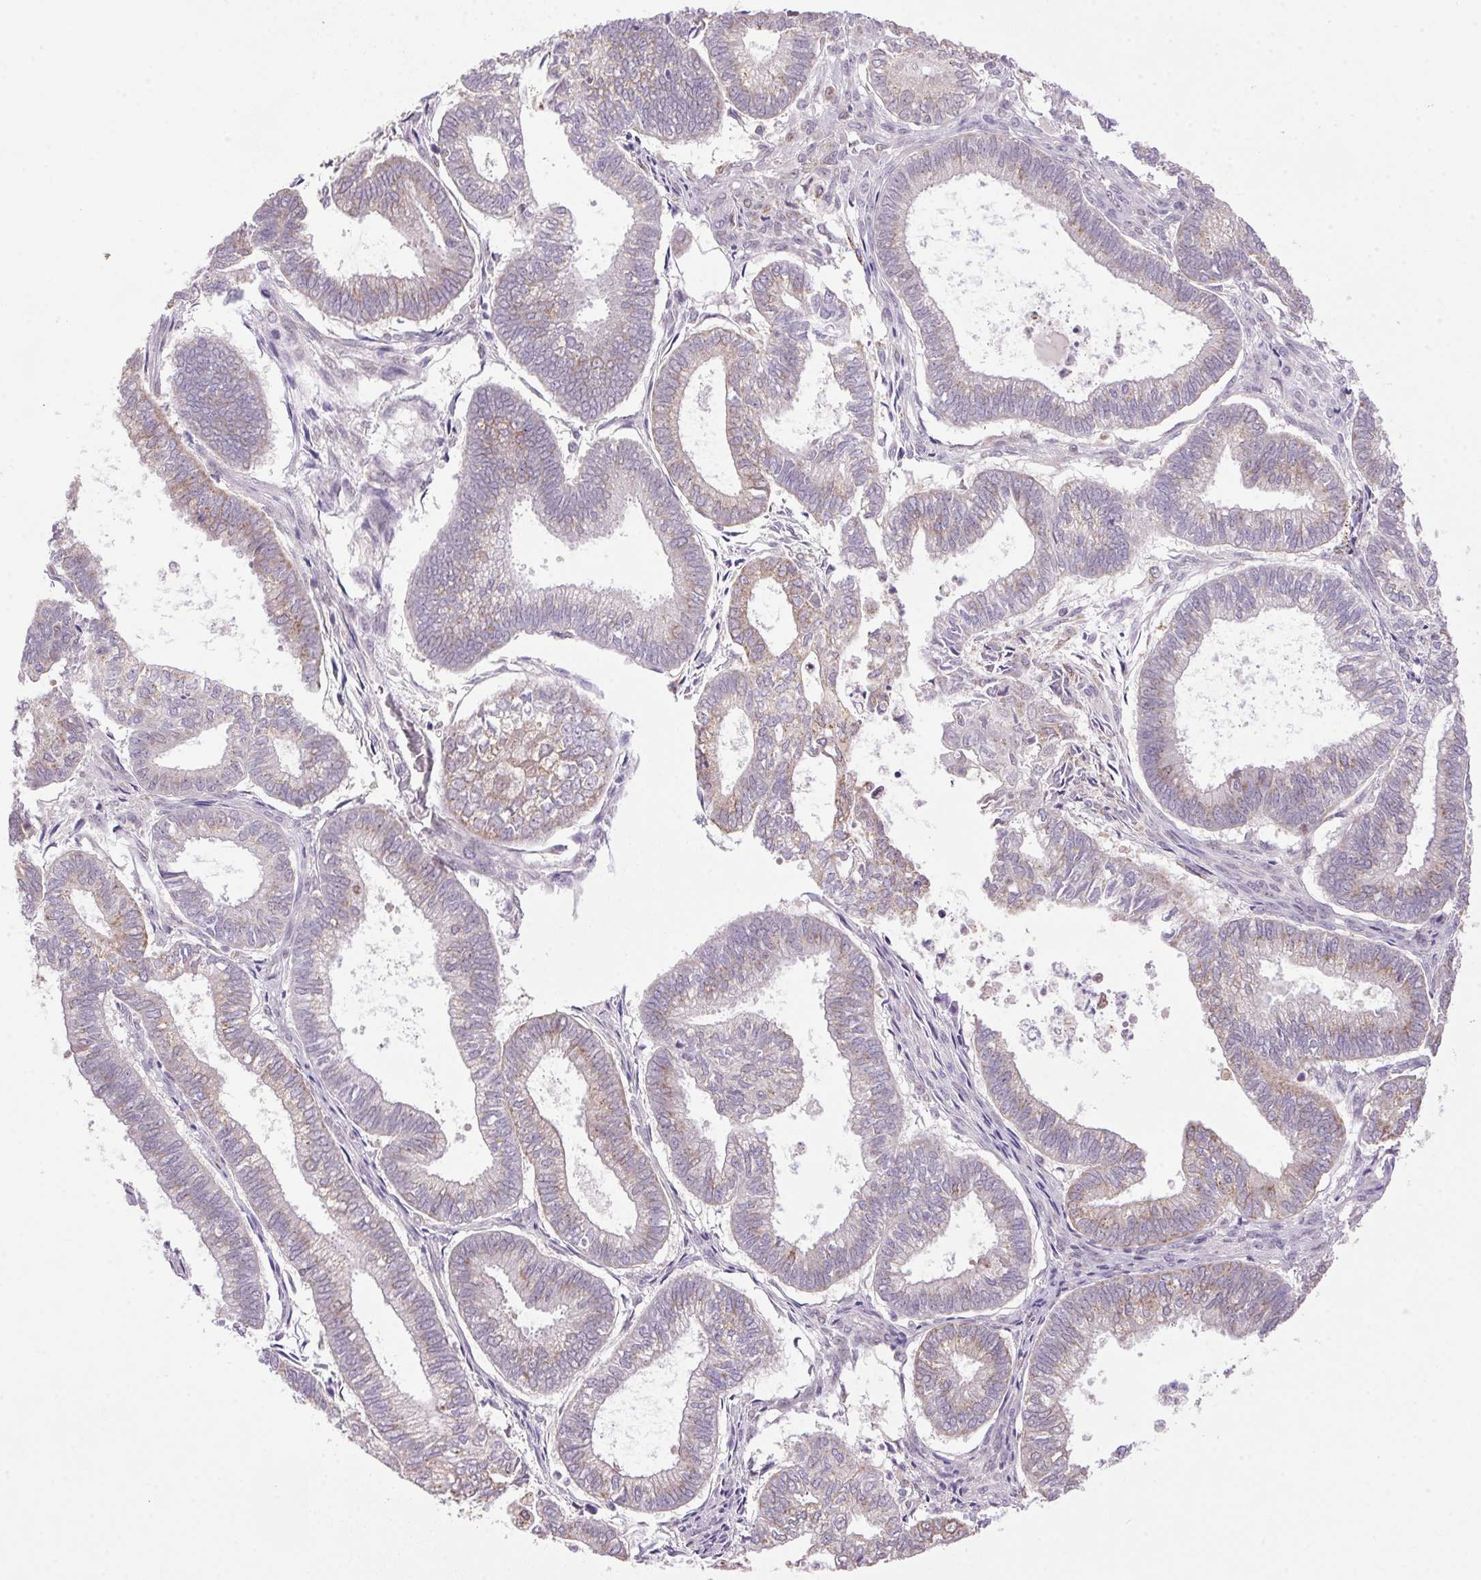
{"staining": {"intensity": "weak", "quantity": "<25%", "location": "cytoplasmic/membranous"}, "tissue": "ovarian cancer", "cell_type": "Tumor cells", "image_type": "cancer", "snomed": [{"axis": "morphology", "description": "Carcinoma, endometroid"}, {"axis": "topography", "description": "Ovary"}], "caption": "Ovarian endometroid carcinoma was stained to show a protein in brown. There is no significant staining in tumor cells.", "gene": "AKR1E2", "patient": {"sex": "female", "age": 64}}